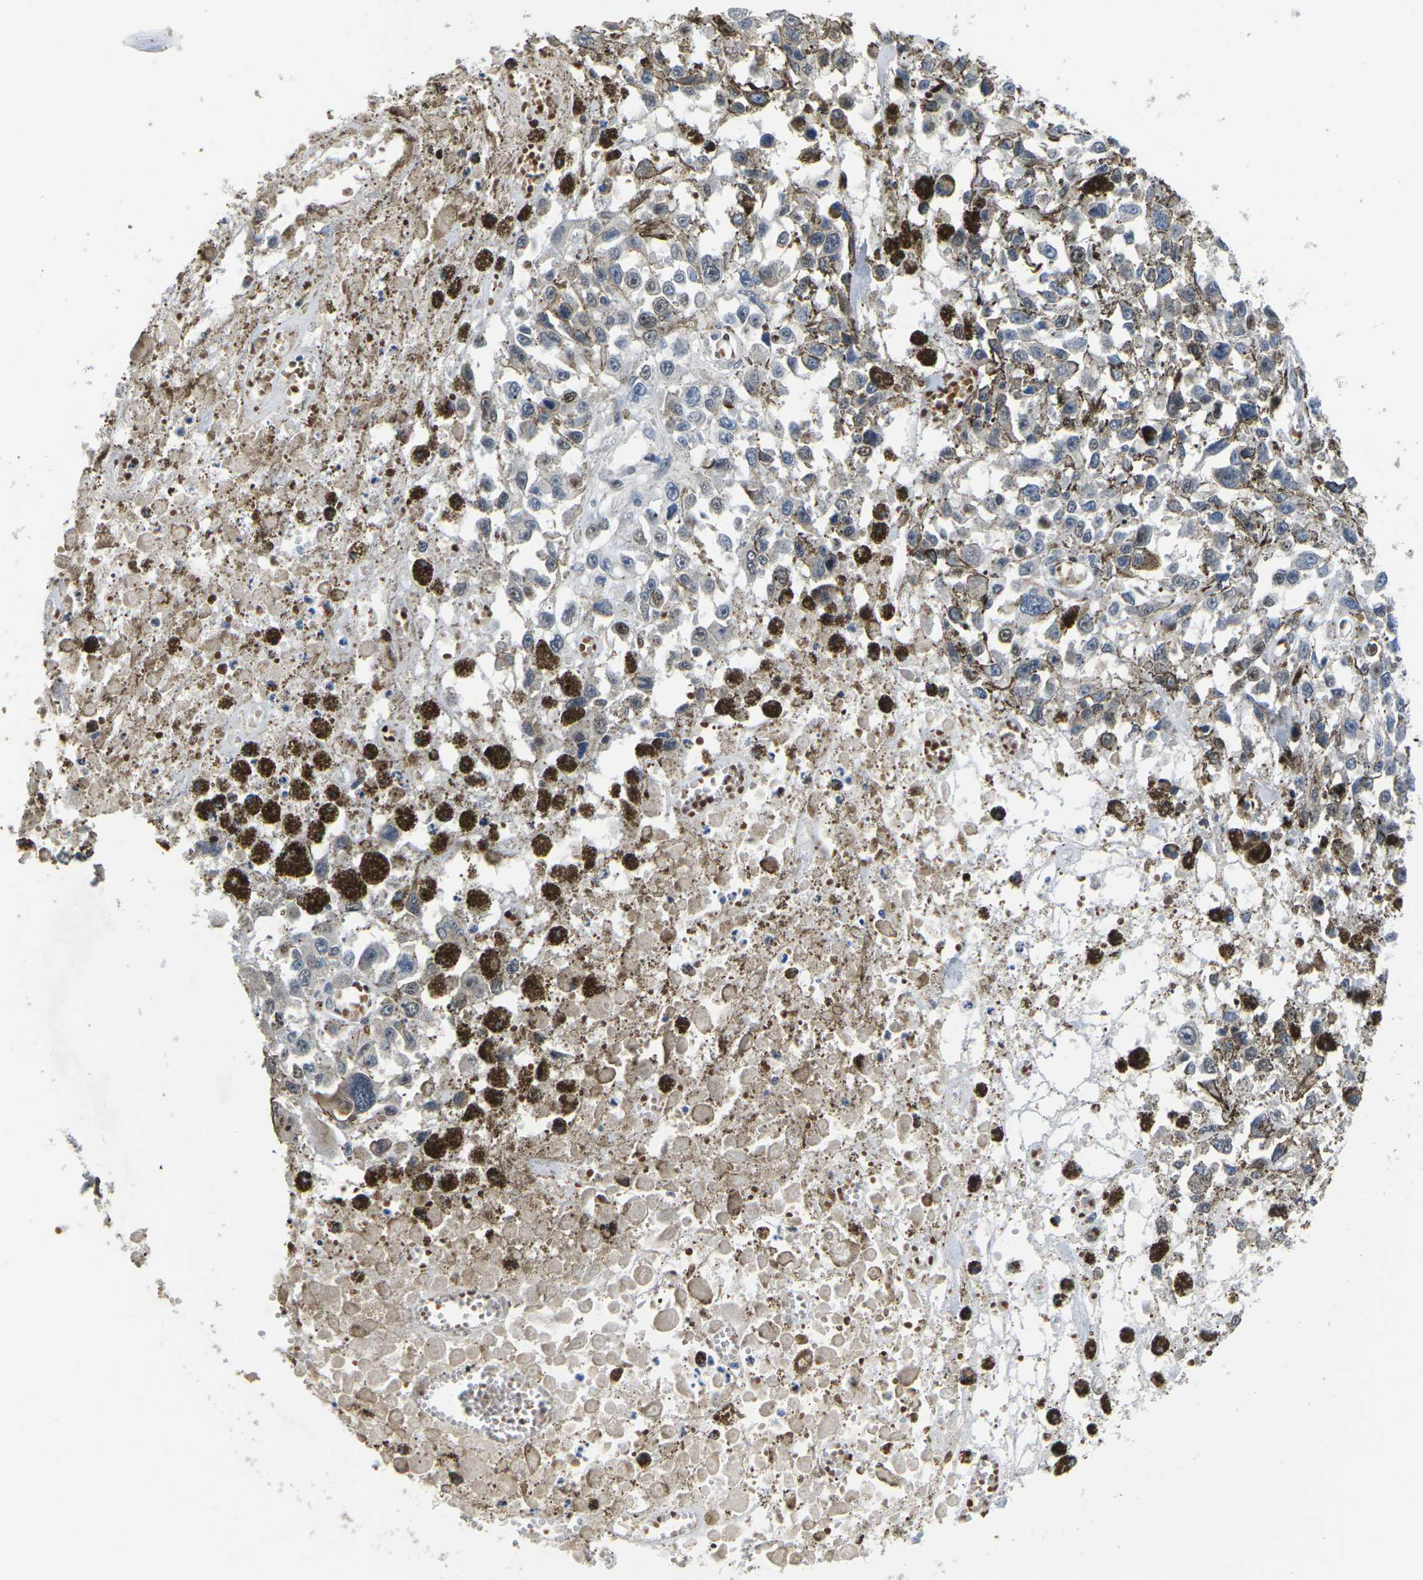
{"staining": {"intensity": "negative", "quantity": "none", "location": "none"}, "tissue": "melanoma", "cell_type": "Tumor cells", "image_type": "cancer", "snomed": [{"axis": "morphology", "description": "Malignant melanoma, Metastatic site"}, {"axis": "topography", "description": "Lymph node"}], "caption": "Tumor cells are negative for protein expression in human melanoma.", "gene": "ERBB4", "patient": {"sex": "male", "age": 59}}